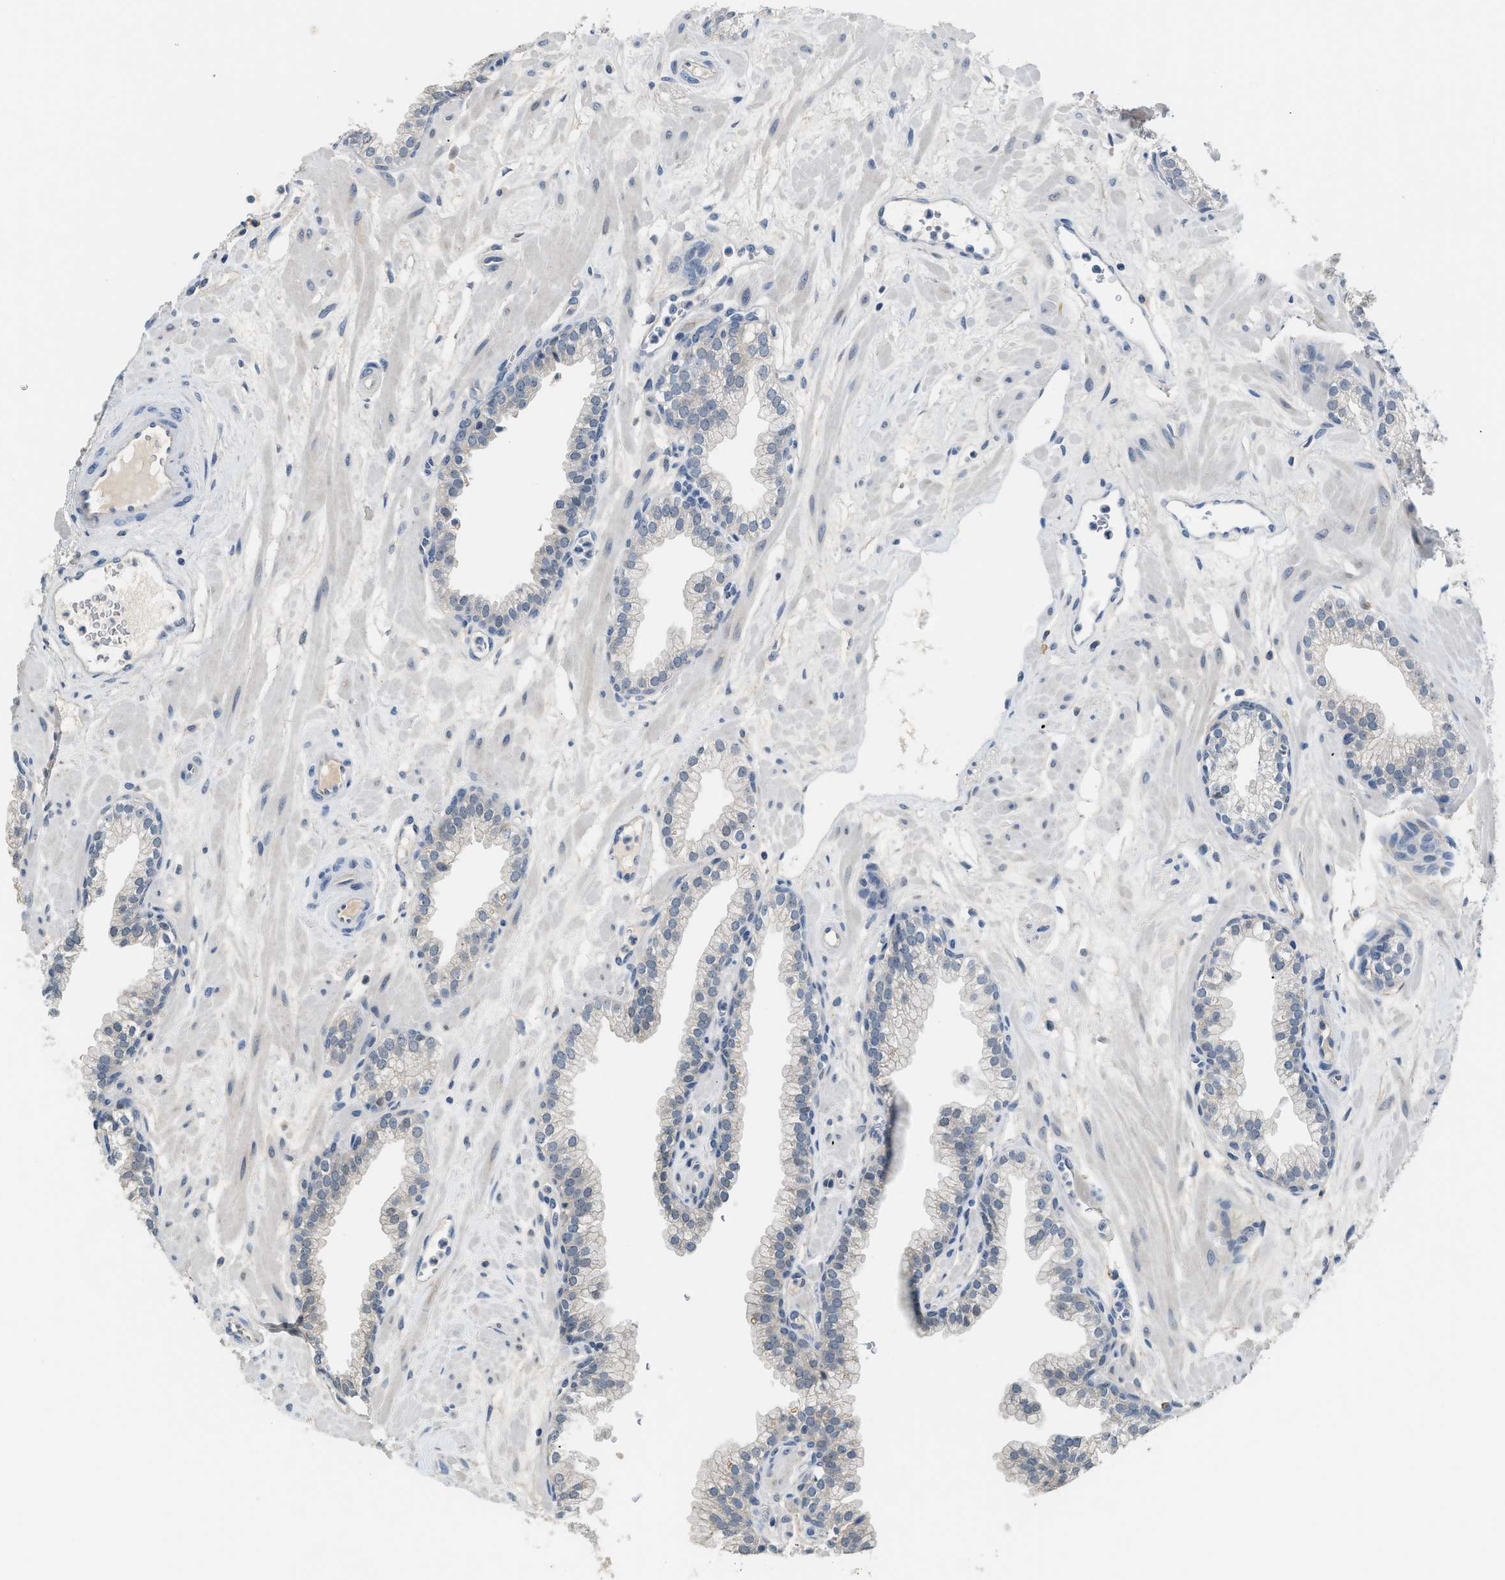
{"staining": {"intensity": "negative", "quantity": "none", "location": "none"}, "tissue": "prostate", "cell_type": "Glandular cells", "image_type": "normal", "snomed": [{"axis": "morphology", "description": "Normal tissue, NOS"}, {"axis": "morphology", "description": "Urothelial carcinoma, Low grade"}, {"axis": "topography", "description": "Urinary bladder"}, {"axis": "topography", "description": "Prostate"}], "caption": "A photomicrograph of human prostate is negative for staining in glandular cells. (Stains: DAB (3,3'-diaminobenzidine) immunohistochemistry (IHC) with hematoxylin counter stain, Microscopy: brightfield microscopy at high magnification).", "gene": "TMEM154", "patient": {"sex": "male", "age": 60}}